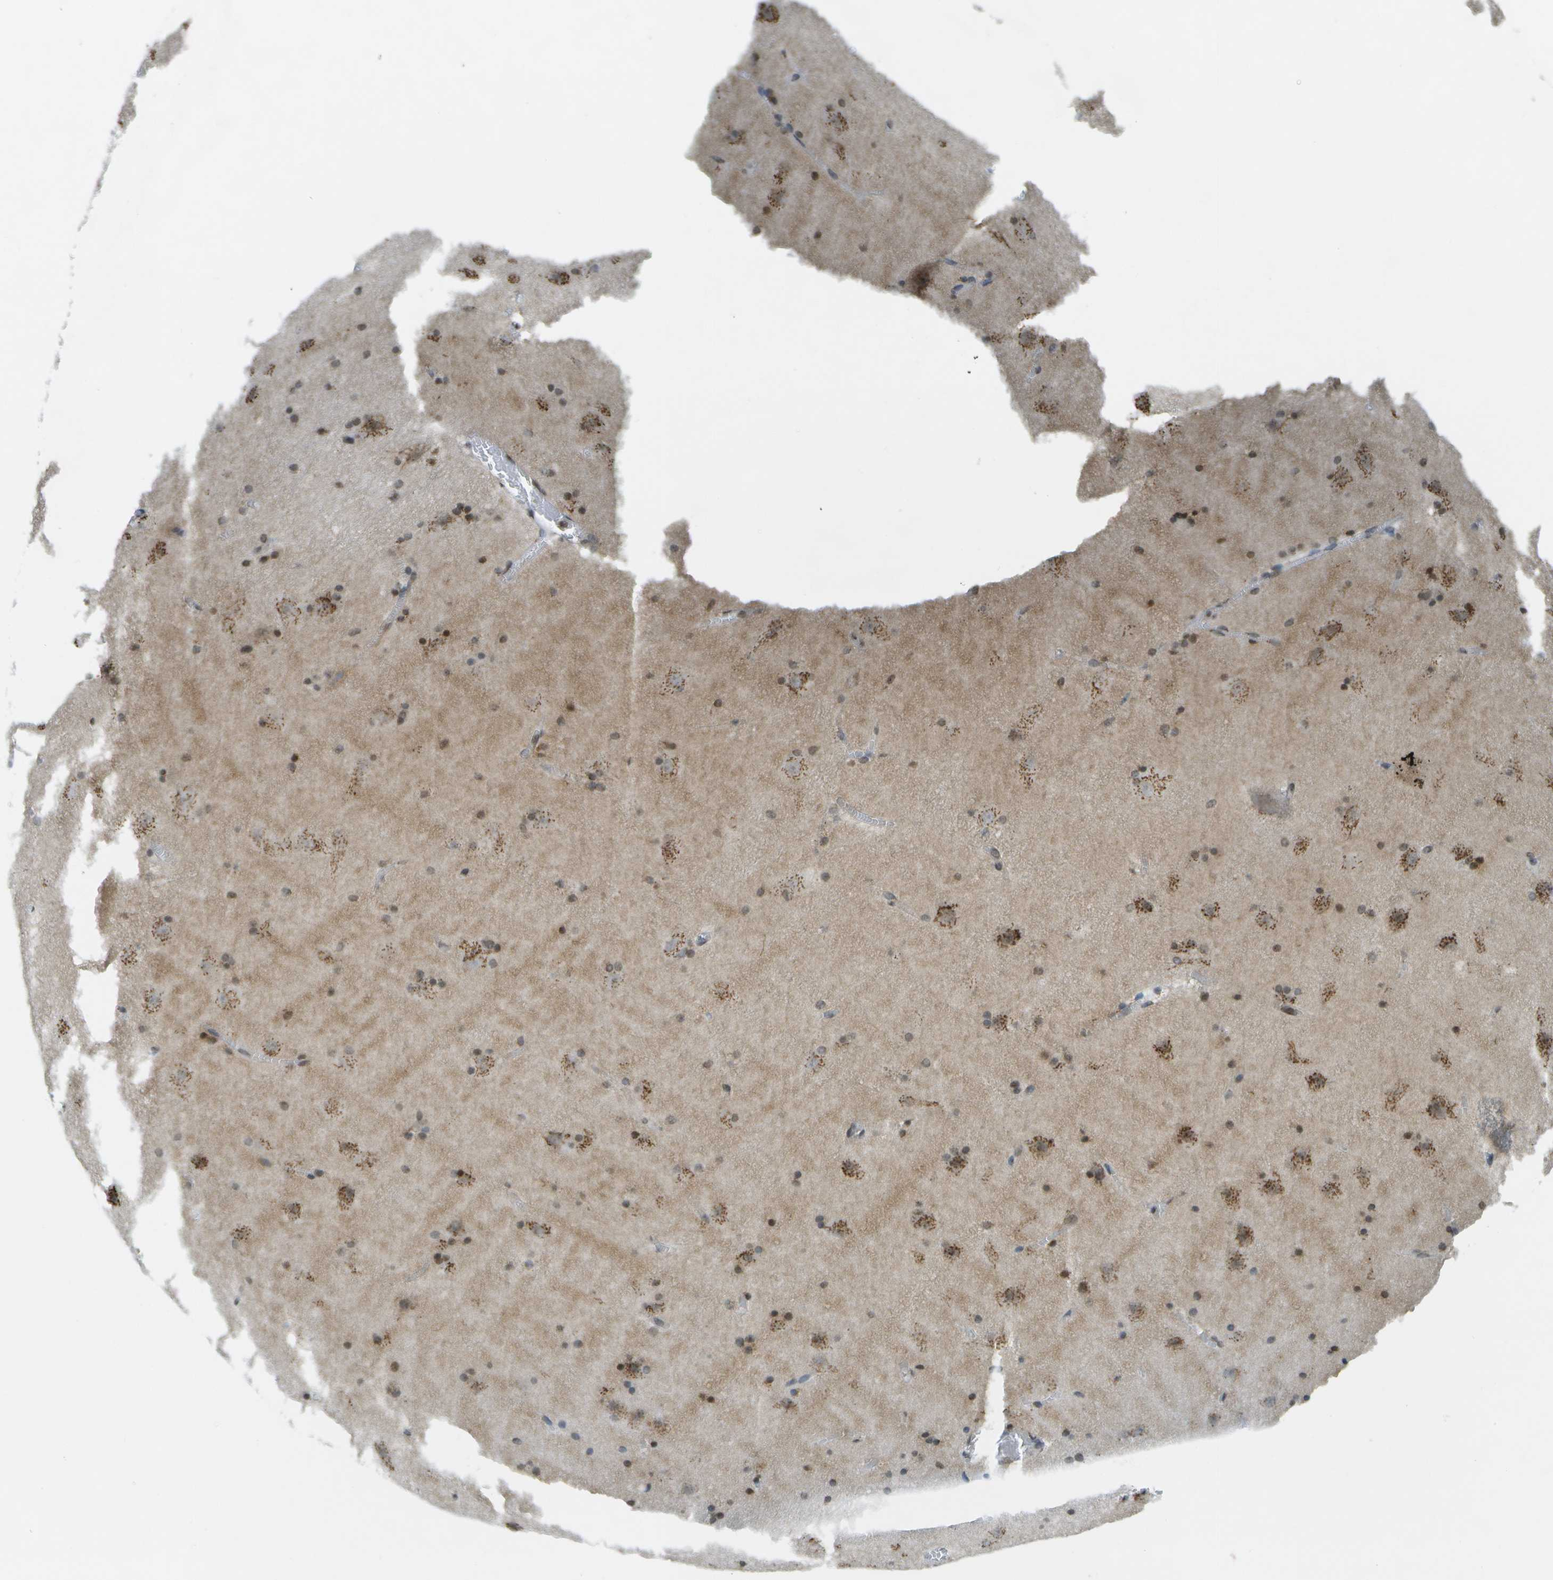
{"staining": {"intensity": "moderate", "quantity": ">75%", "location": "nuclear"}, "tissue": "hippocampus", "cell_type": "Glial cells", "image_type": "normal", "snomed": [{"axis": "morphology", "description": "Normal tissue, NOS"}, {"axis": "topography", "description": "Hippocampus"}], "caption": "Protein staining of benign hippocampus exhibits moderate nuclear staining in approximately >75% of glial cells.", "gene": "EVC", "patient": {"sex": "male", "age": 45}}